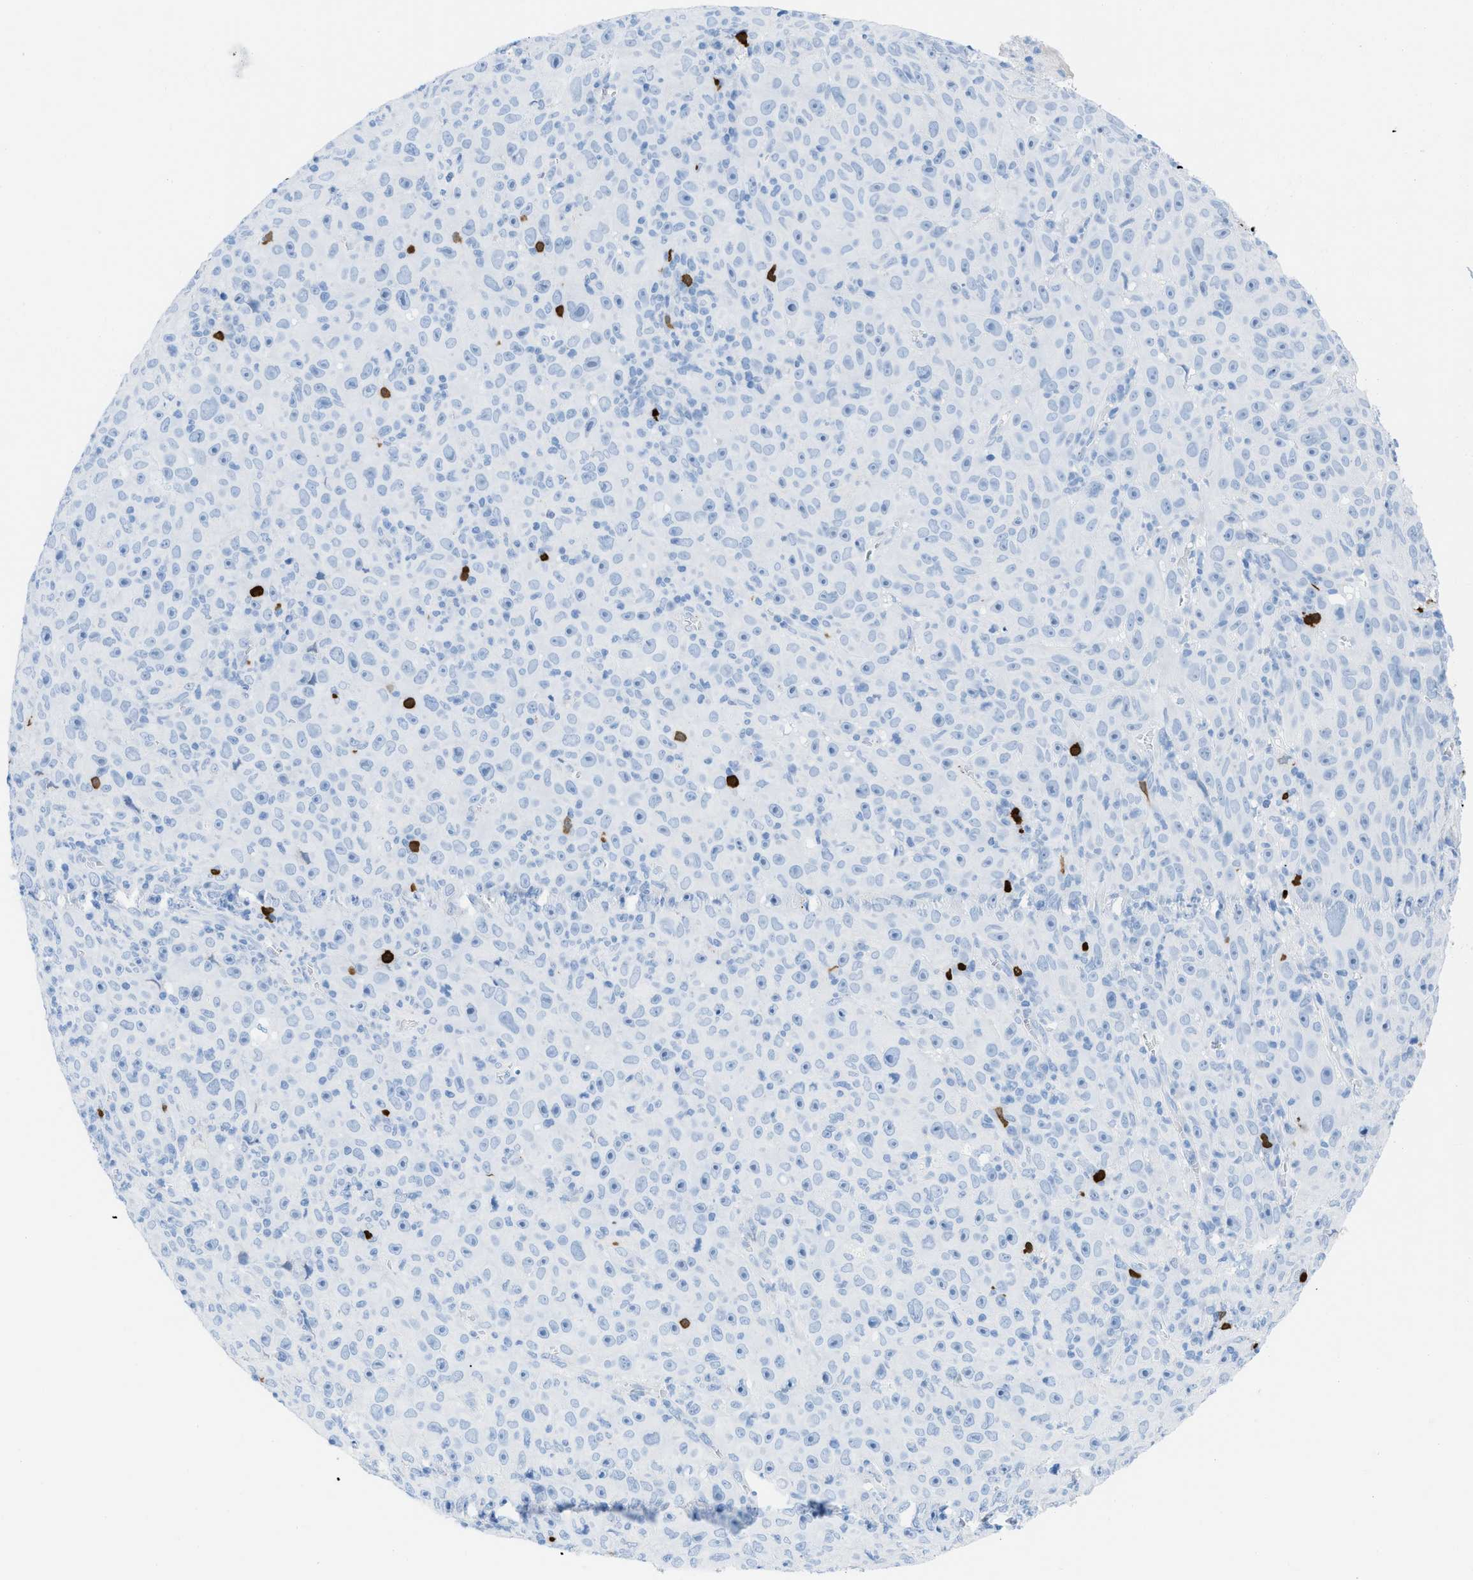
{"staining": {"intensity": "negative", "quantity": "none", "location": "none"}, "tissue": "melanoma", "cell_type": "Tumor cells", "image_type": "cancer", "snomed": [{"axis": "morphology", "description": "Malignant melanoma, NOS"}, {"axis": "topography", "description": "Skin"}], "caption": "There is no significant staining in tumor cells of malignant melanoma. (Stains: DAB (3,3'-diaminobenzidine) immunohistochemistry (IHC) with hematoxylin counter stain, Microscopy: brightfield microscopy at high magnification).", "gene": "TCL1A", "patient": {"sex": "female", "age": 82}}